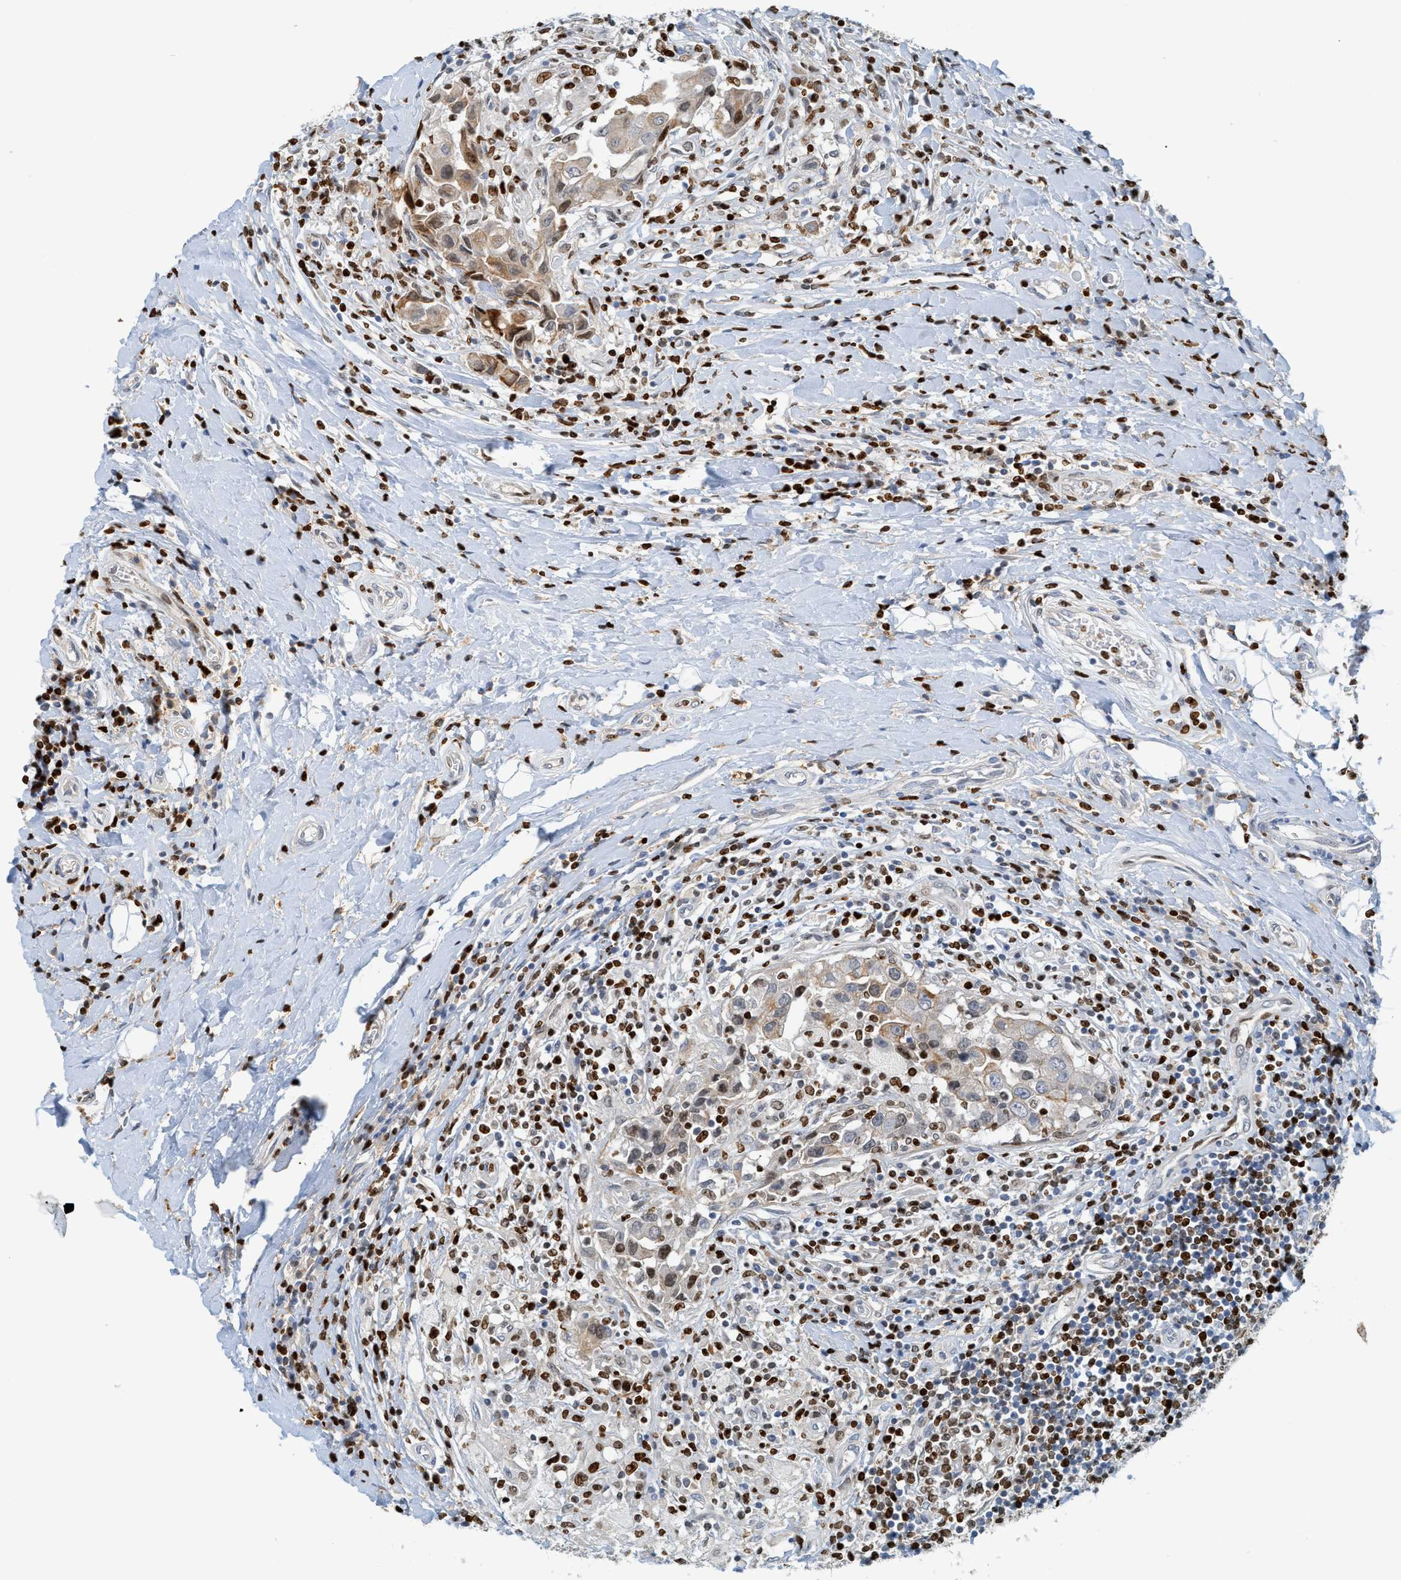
{"staining": {"intensity": "moderate", "quantity": "25%-75%", "location": "cytoplasmic/membranous"}, "tissue": "breast cancer", "cell_type": "Tumor cells", "image_type": "cancer", "snomed": [{"axis": "morphology", "description": "Duct carcinoma"}, {"axis": "topography", "description": "Breast"}], "caption": "Protein analysis of infiltrating ductal carcinoma (breast) tissue shows moderate cytoplasmic/membranous expression in about 25%-75% of tumor cells.", "gene": "SH3D19", "patient": {"sex": "female", "age": 27}}